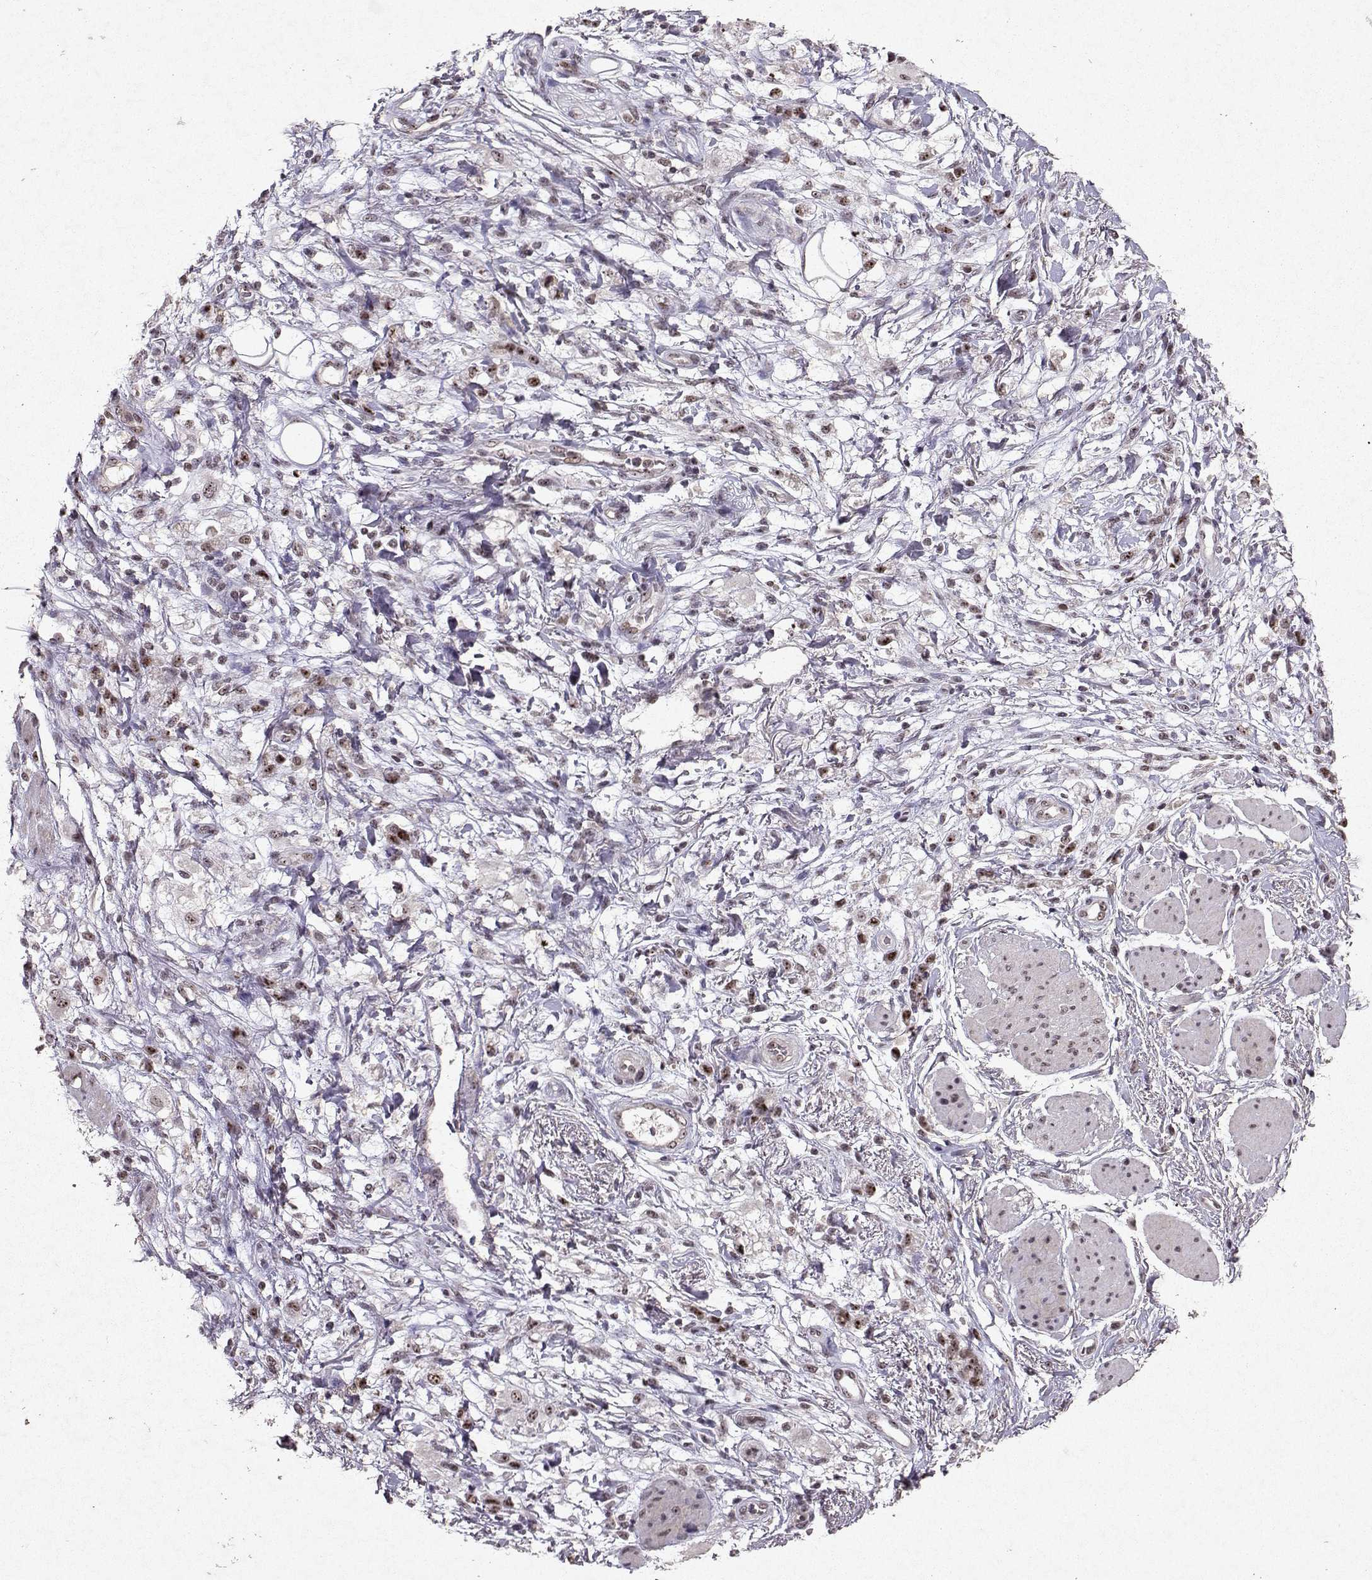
{"staining": {"intensity": "moderate", "quantity": ">75%", "location": "nuclear"}, "tissue": "stomach cancer", "cell_type": "Tumor cells", "image_type": "cancer", "snomed": [{"axis": "morphology", "description": "Adenocarcinoma, NOS"}, {"axis": "topography", "description": "Stomach"}], "caption": "Protein staining reveals moderate nuclear staining in approximately >75% of tumor cells in adenocarcinoma (stomach).", "gene": "DDX56", "patient": {"sex": "female", "age": 60}}